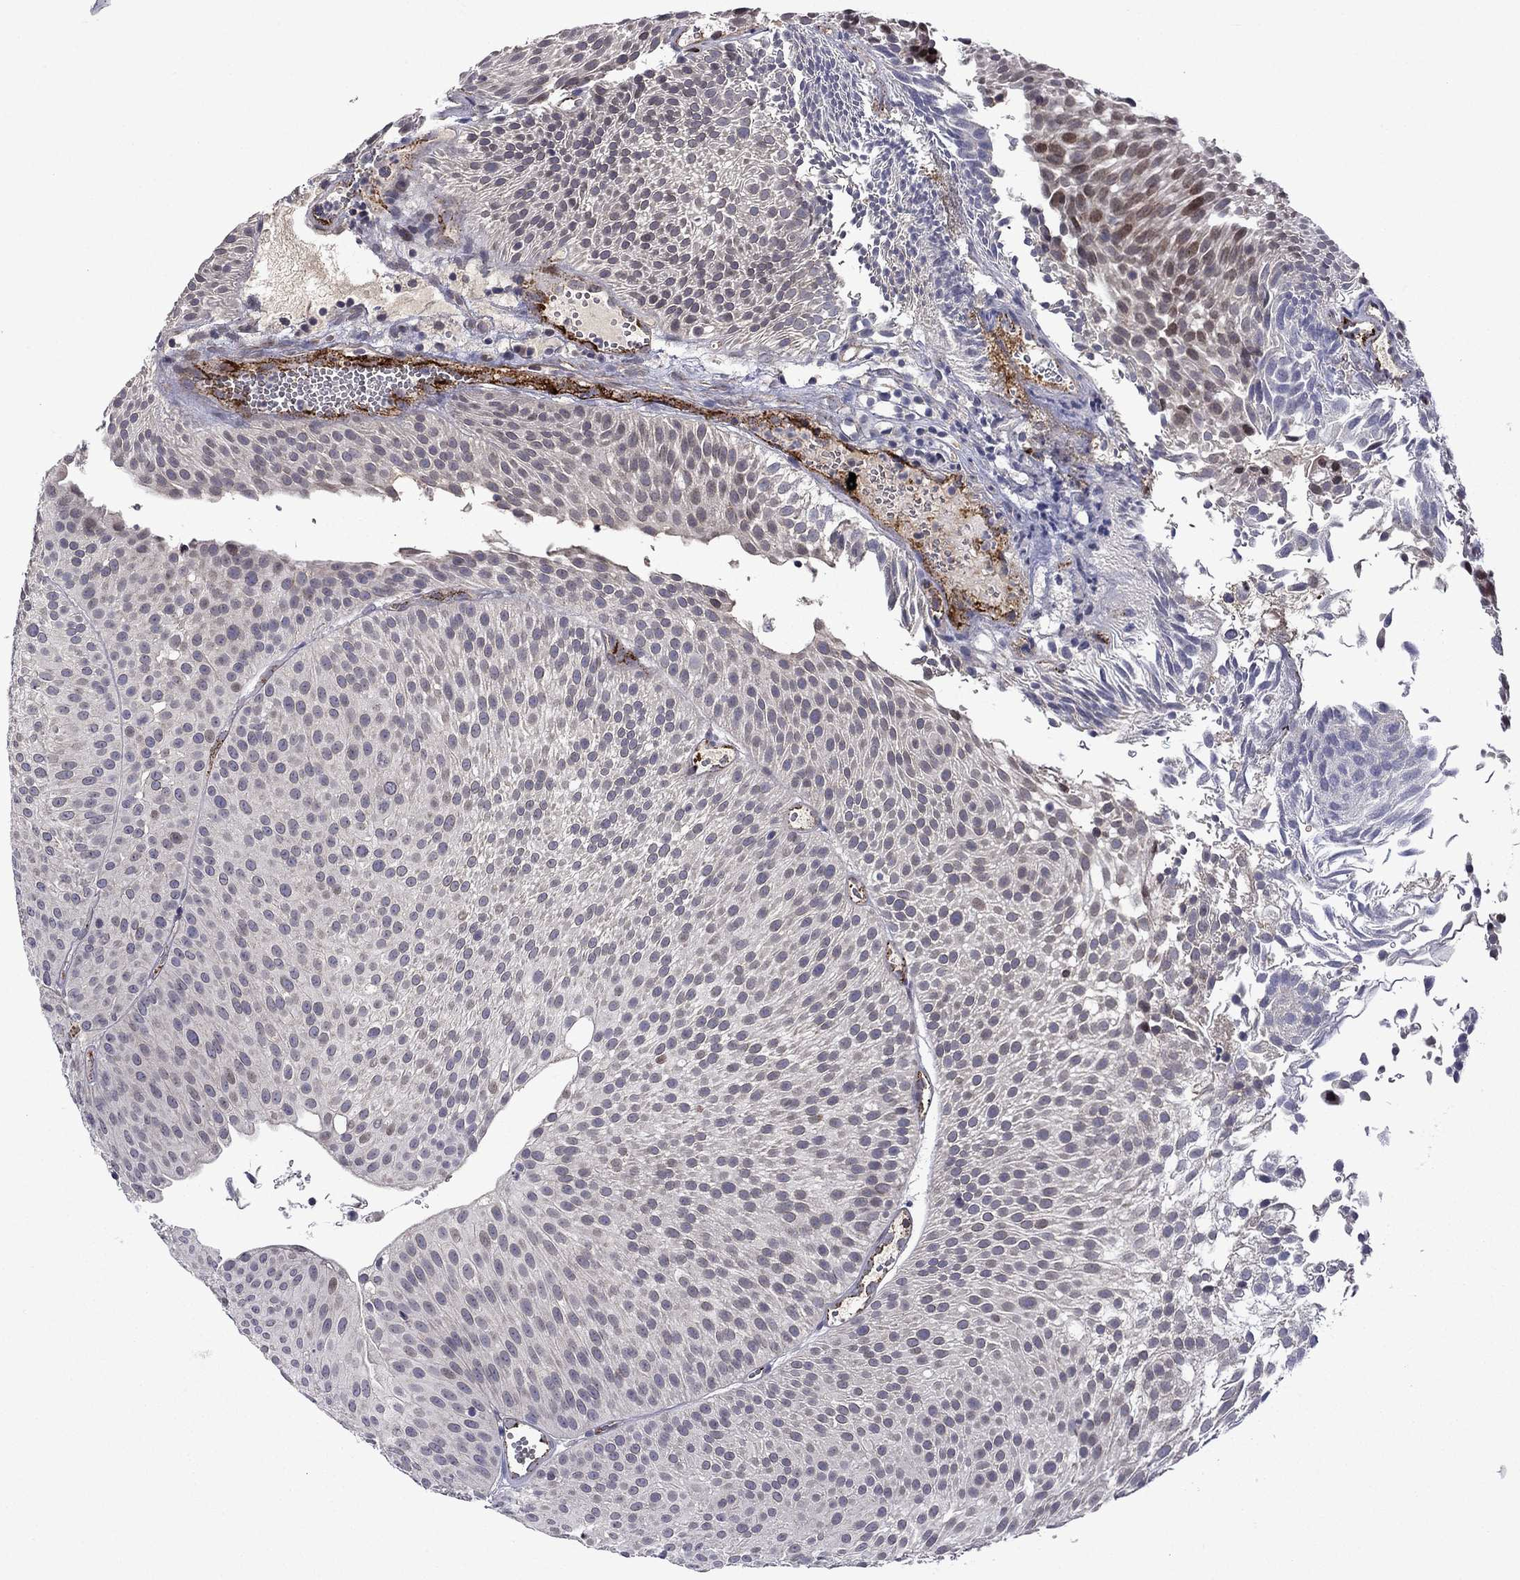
{"staining": {"intensity": "moderate", "quantity": "<25%", "location": "nuclear"}, "tissue": "urothelial cancer", "cell_type": "Tumor cells", "image_type": "cancer", "snomed": [{"axis": "morphology", "description": "Urothelial carcinoma, Low grade"}, {"axis": "topography", "description": "Urinary bladder"}], "caption": "About <25% of tumor cells in human low-grade urothelial carcinoma show moderate nuclear protein staining as visualized by brown immunohistochemical staining.", "gene": "SLITRK1", "patient": {"sex": "male", "age": 65}}